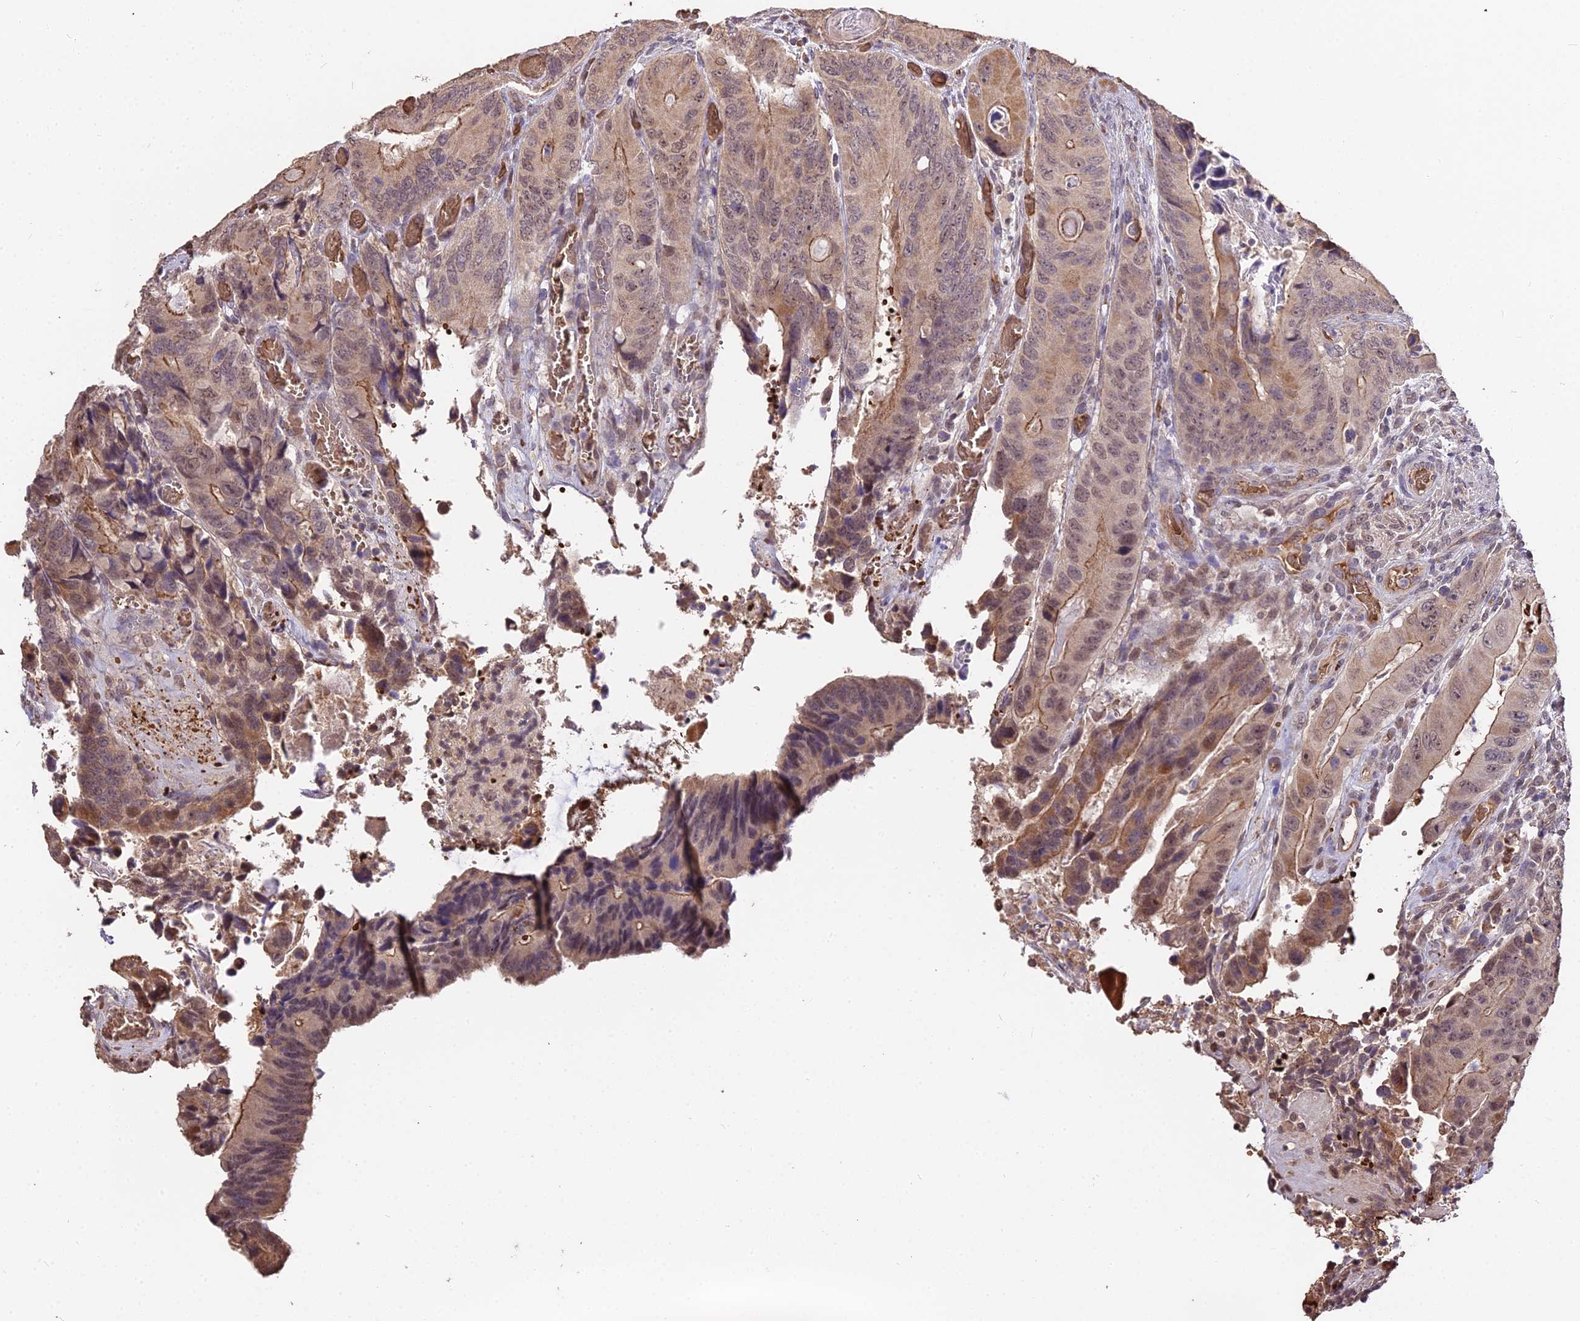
{"staining": {"intensity": "moderate", "quantity": "25%-75%", "location": "cytoplasmic/membranous"}, "tissue": "colorectal cancer", "cell_type": "Tumor cells", "image_type": "cancer", "snomed": [{"axis": "morphology", "description": "Adenocarcinoma, NOS"}, {"axis": "topography", "description": "Colon"}], "caption": "Colorectal cancer stained for a protein (brown) shows moderate cytoplasmic/membranous positive positivity in approximately 25%-75% of tumor cells.", "gene": "ZDBF2", "patient": {"sex": "male", "age": 84}}